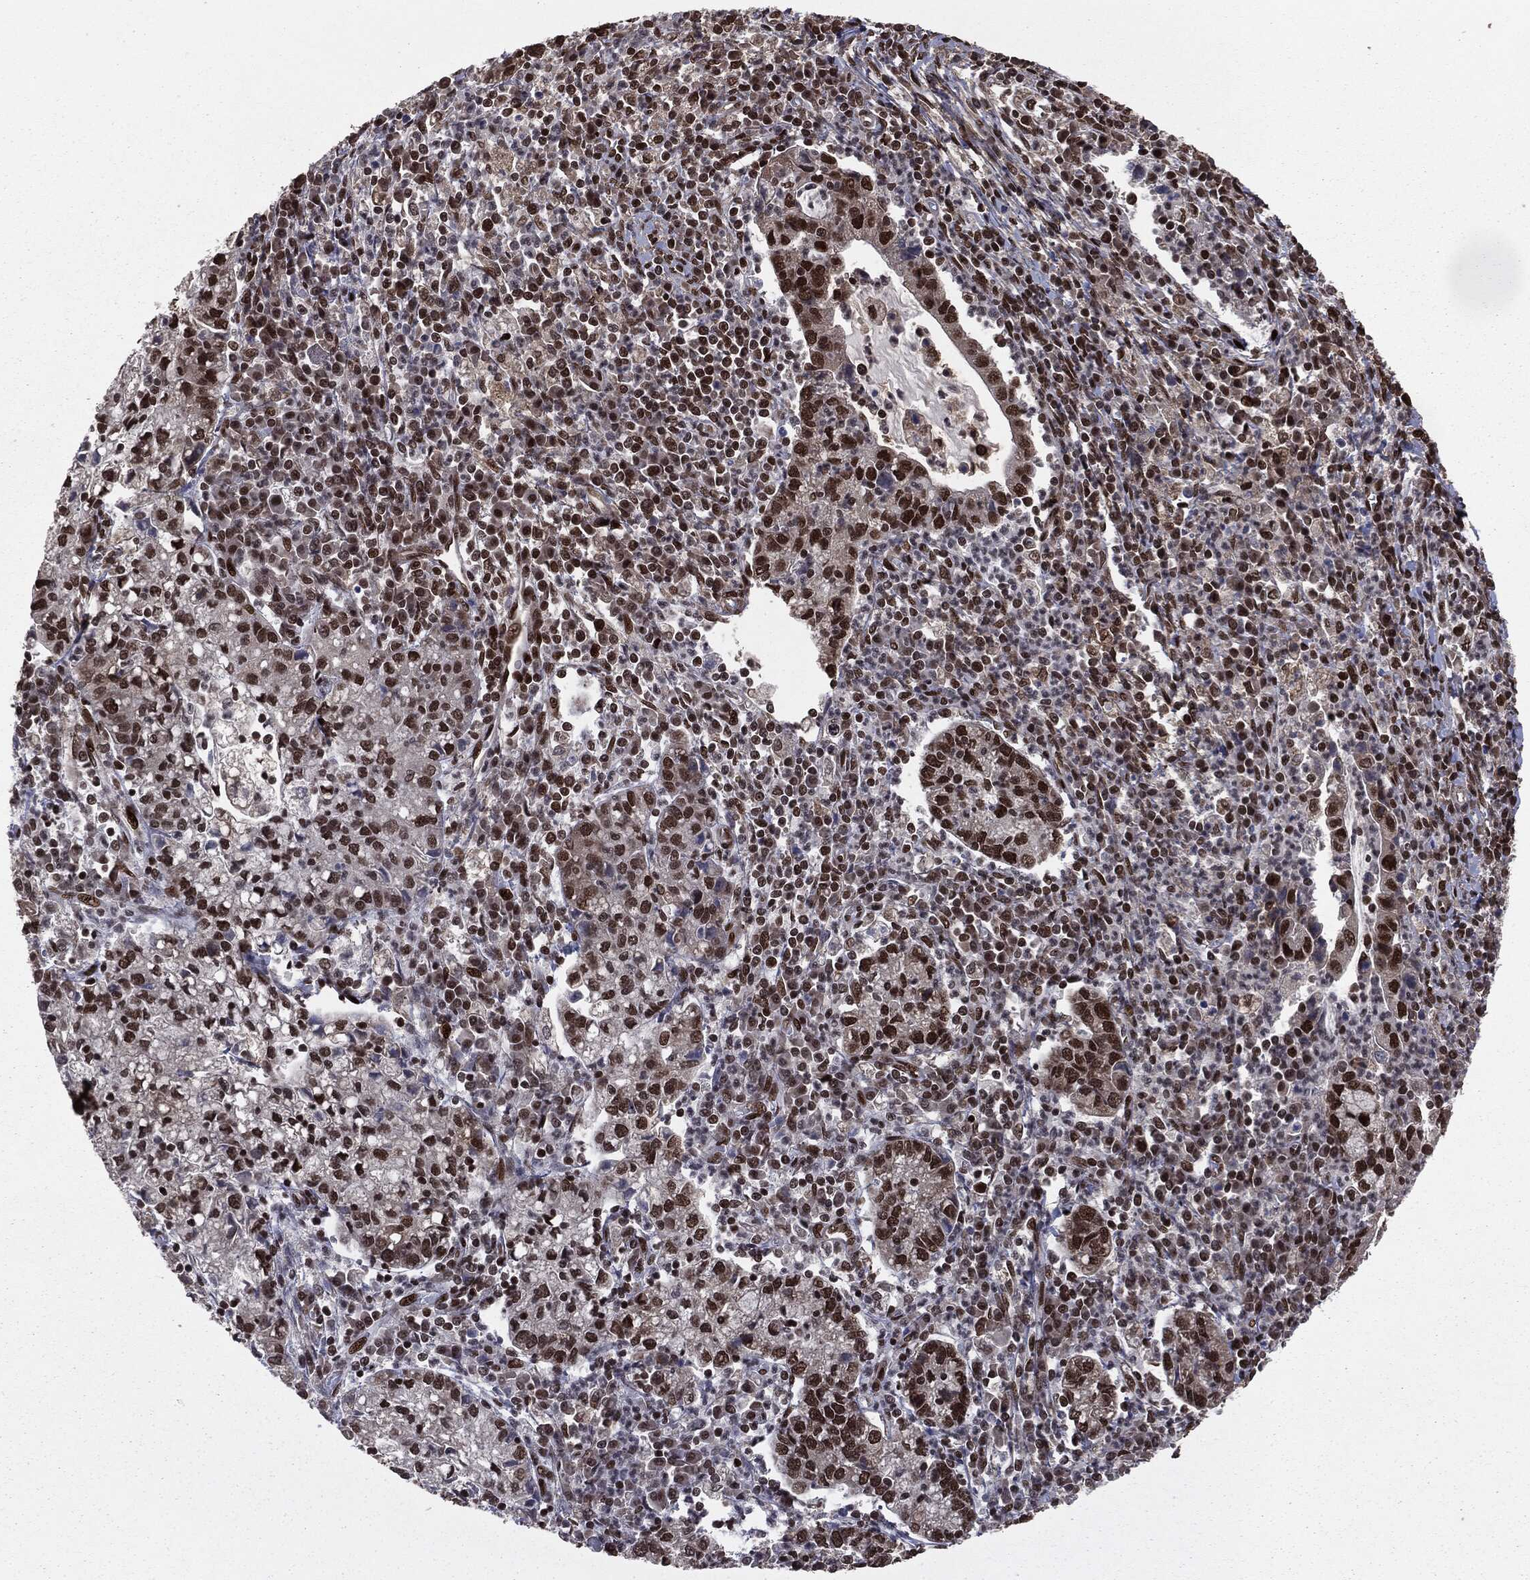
{"staining": {"intensity": "strong", "quantity": ">75%", "location": "nuclear"}, "tissue": "cervical cancer", "cell_type": "Tumor cells", "image_type": "cancer", "snomed": [{"axis": "morphology", "description": "Normal tissue, NOS"}, {"axis": "morphology", "description": "Adenocarcinoma, NOS"}, {"axis": "topography", "description": "Cervix"}], "caption": "Protein expression analysis of adenocarcinoma (cervical) reveals strong nuclear staining in approximately >75% of tumor cells.", "gene": "DVL2", "patient": {"sex": "female", "age": 44}}